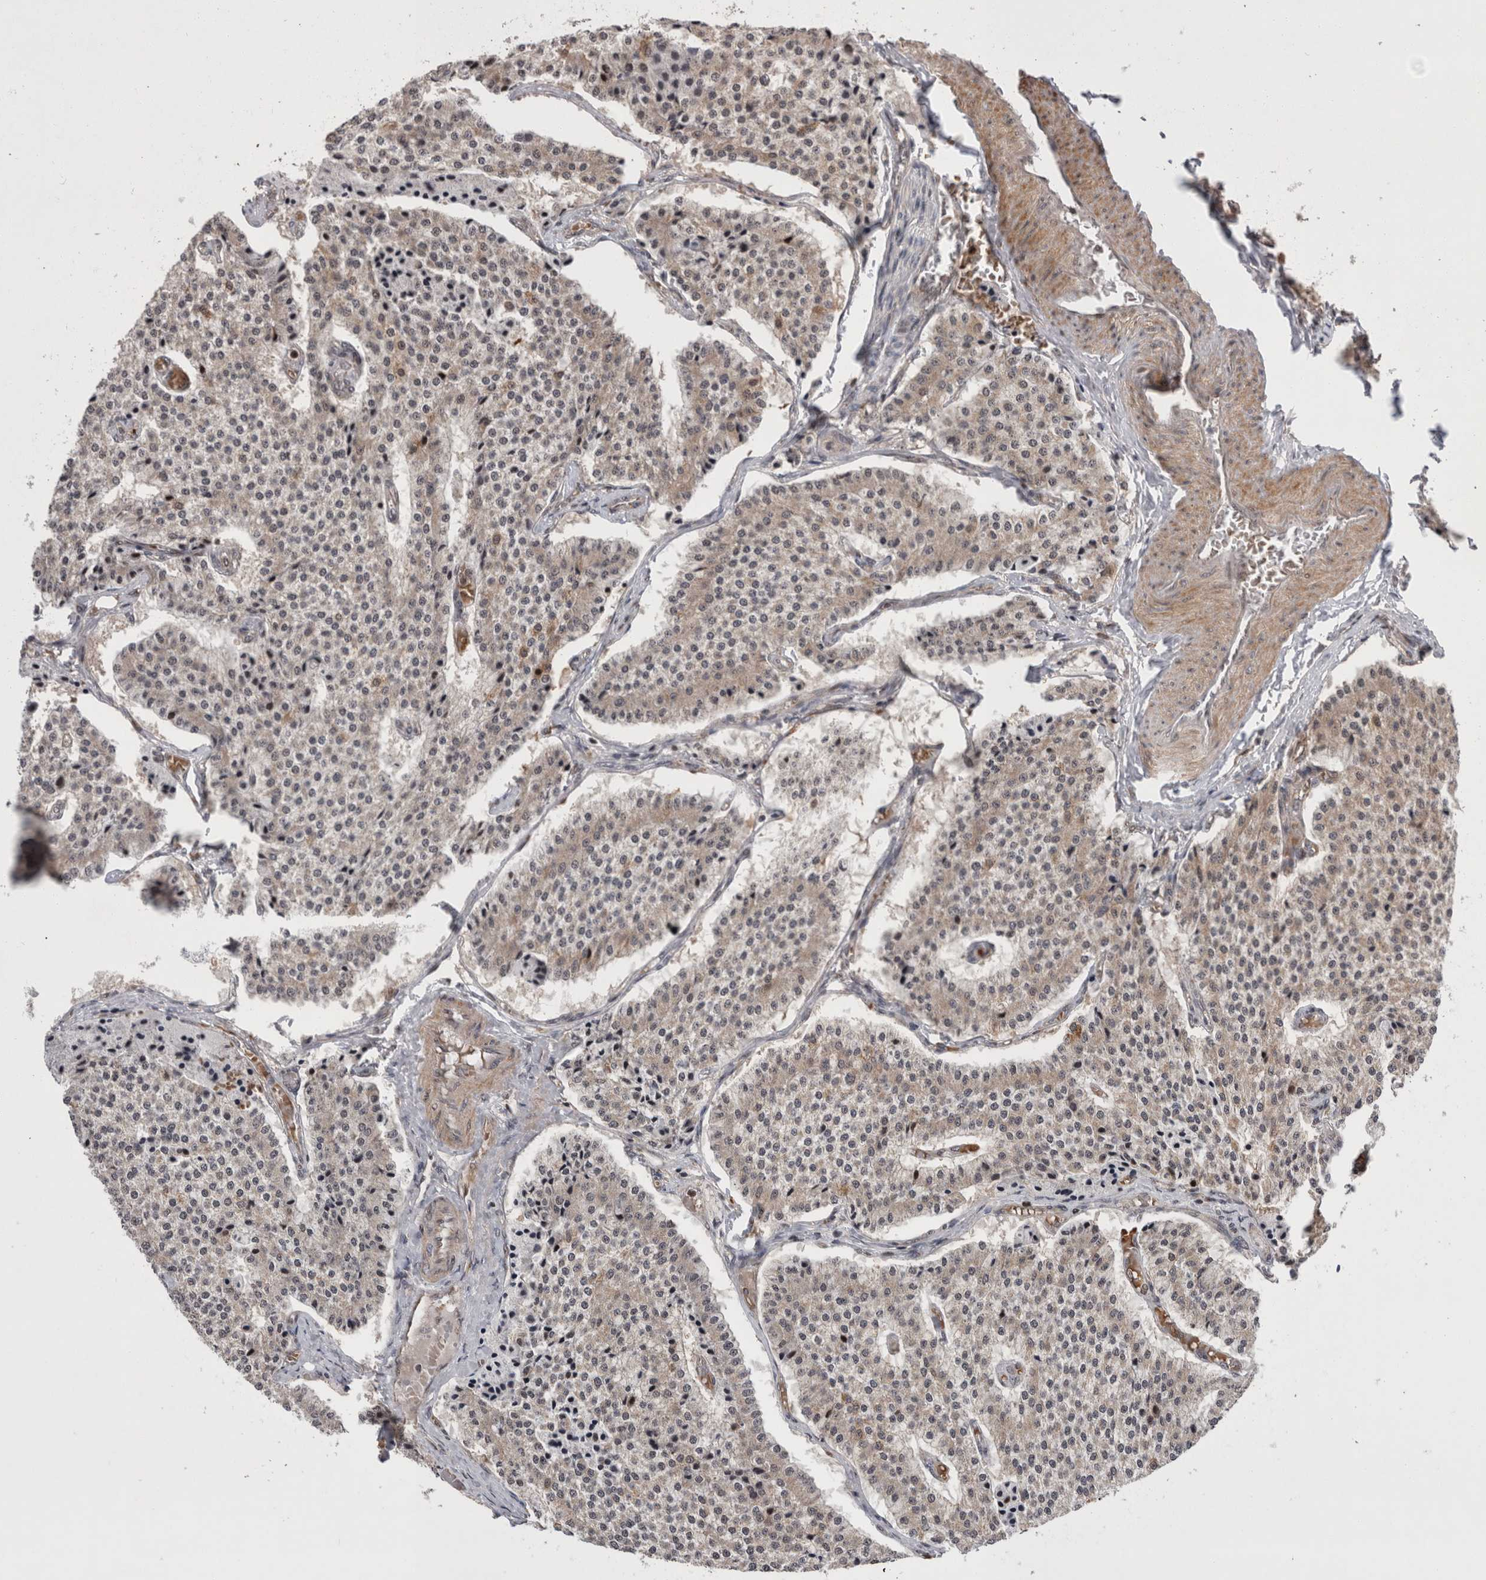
{"staining": {"intensity": "weak", "quantity": "<25%", "location": "cytoplasmic/membranous"}, "tissue": "carcinoid", "cell_type": "Tumor cells", "image_type": "cancer", "snomed": [{"axis": "morphology", "description": "Carcinoid, malignant, NOS"}, {"axis": "topography", "description": "Colon"}], "caption": "Tumor cells are negative for protein expression in human malignant carcinoid.", "gene": "MRPL37", "patient": {"sex": "female", "age": 52}}